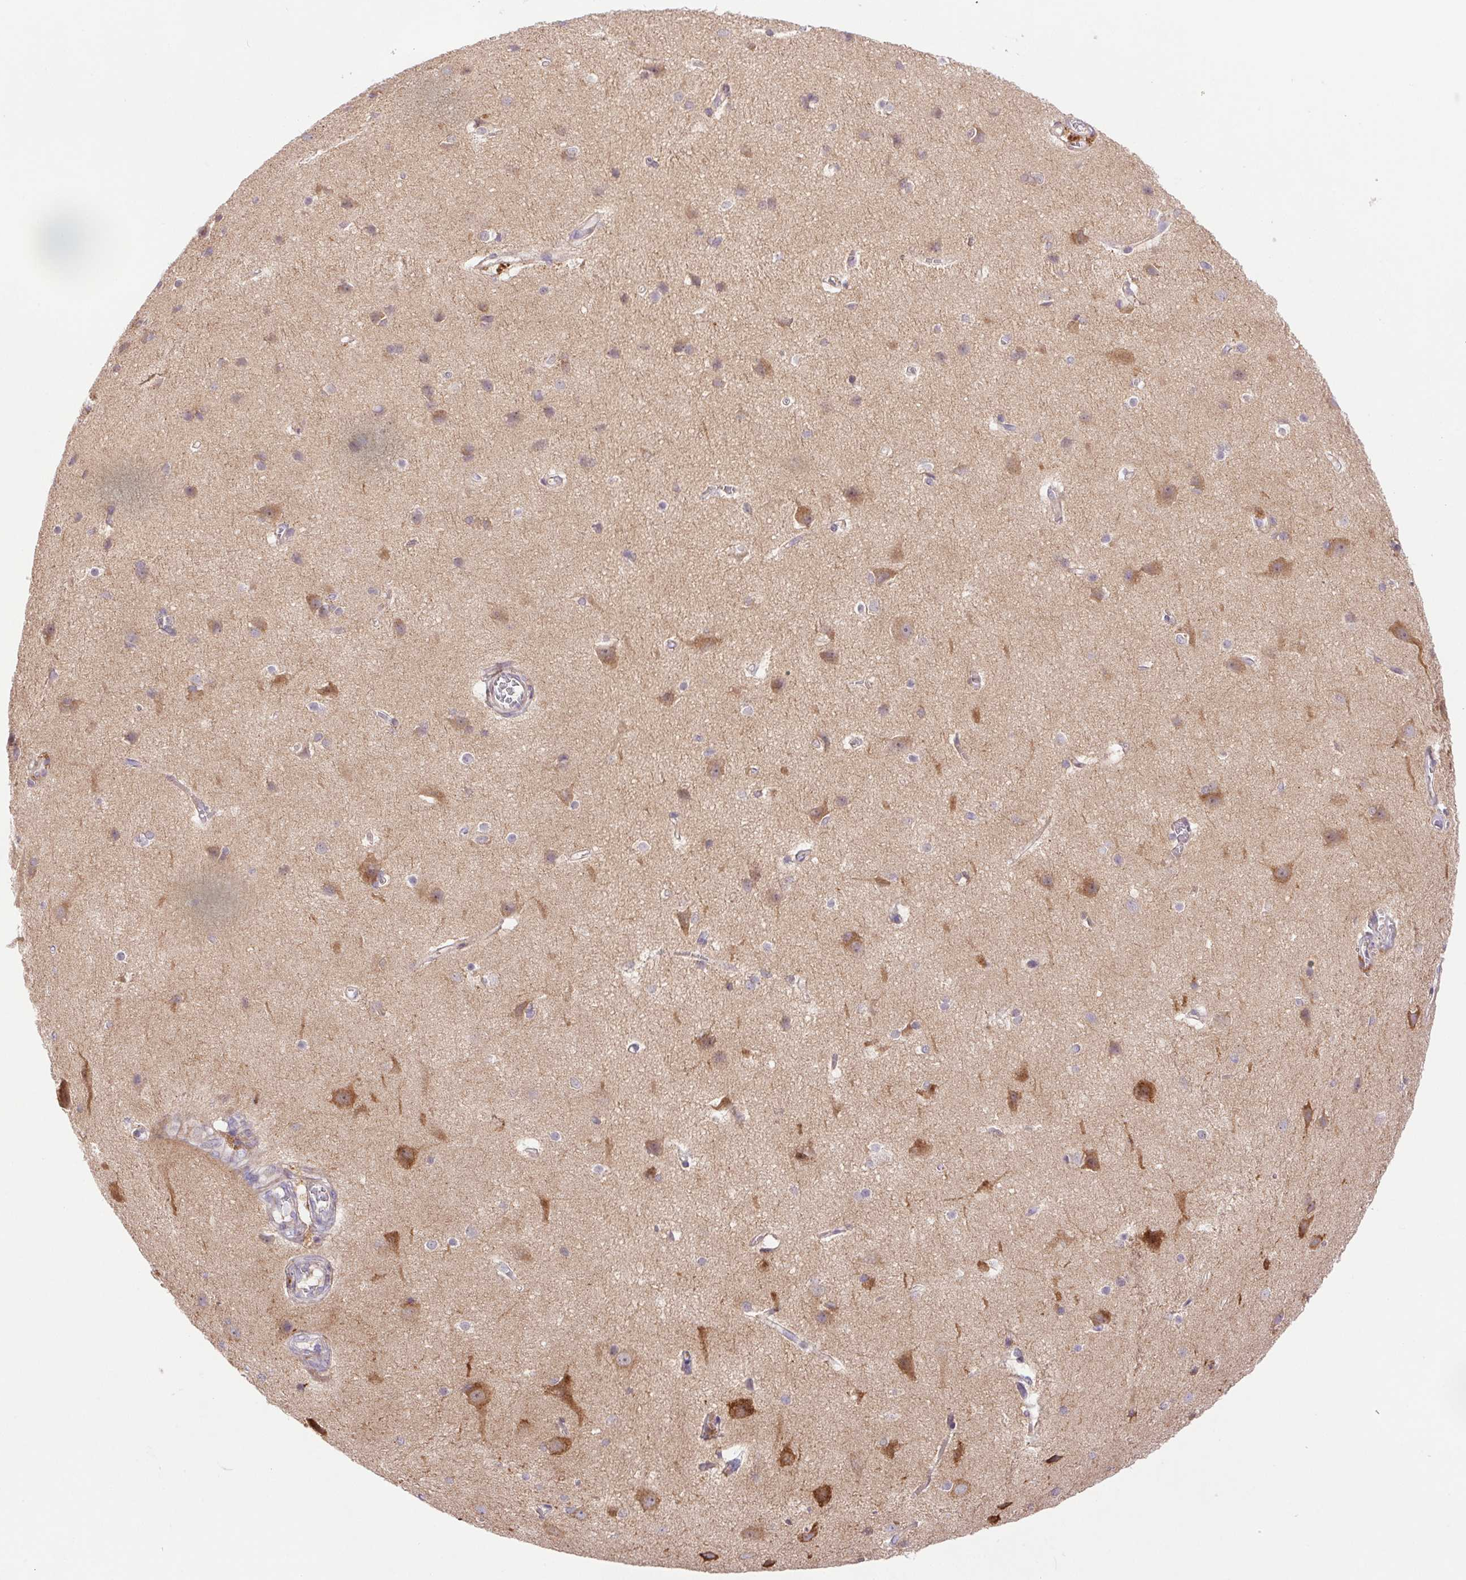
{"staining": {"intensity": "weak", "quantity": "25%-75%", "location": "cytoplasmic/membranous"}, "tissue": "cerebral cortex", "cell_type": "Endothelial cells", "image_type": "normal", "snomed": [{"axis": "morphology", "description": "Normal tissue, NOS"}, {"axis": "topography", "description": "Cerebral cortex"}], "caption": "Cerebral cortex stained with DAB (3,3'-diaminobenzidine) IHC displays low levels of weak cytoplasmic/membranous staining in approximately 25%-75% of endothelial cells. (Brightfield microscopy of DAB IHC at high magnification).", "gene": "LRRTM1", "patient": {"sex": "male", "age": 37}}